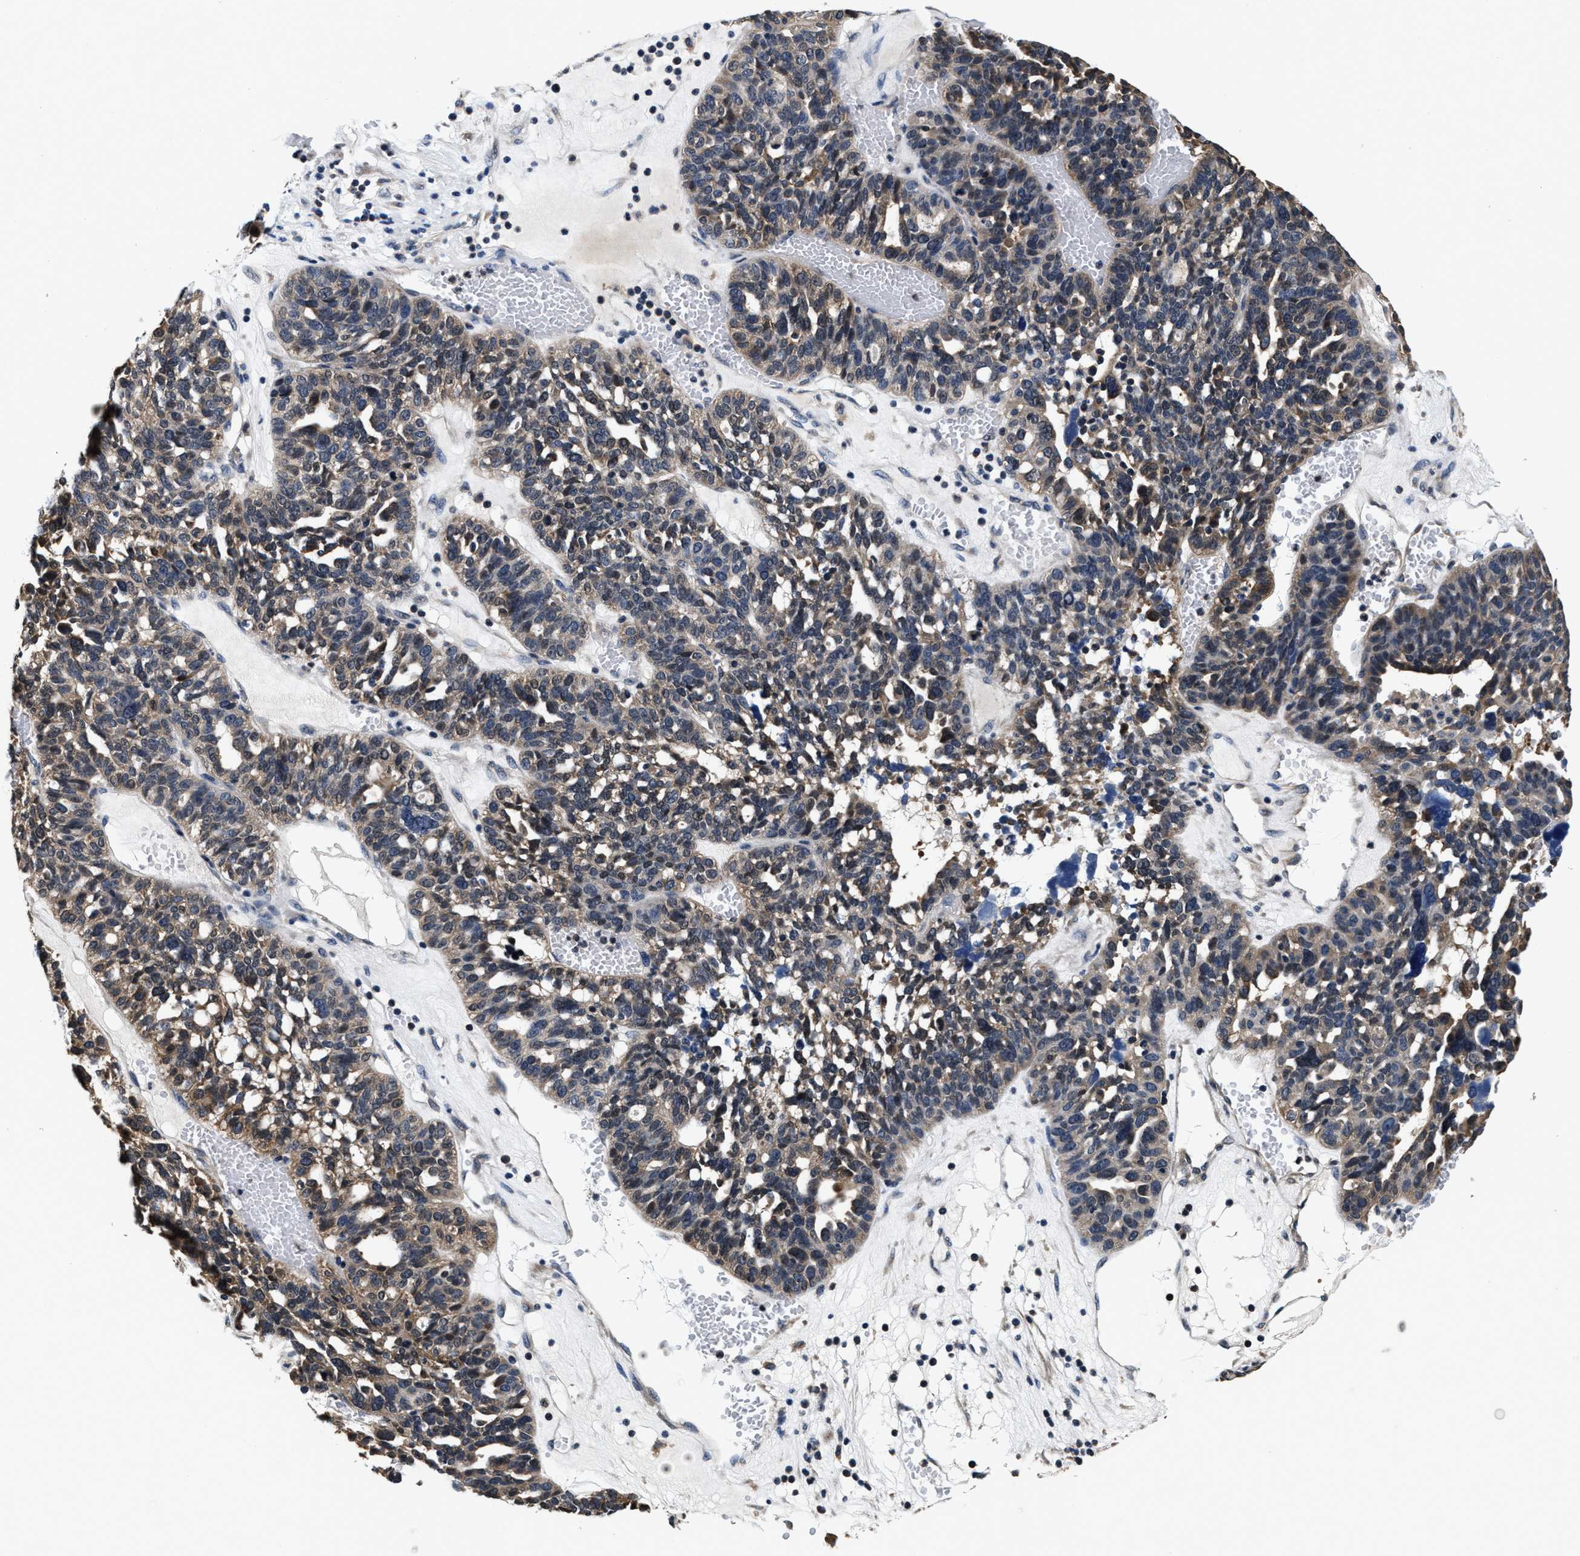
{"staining": {"intensity": "weak", "quantity": ">75%", "location": "cytoplasmic/membranous"}, "tissue": "ovarian cancer", "cell_type": "Tumor cells", "image_type": "cancer", "snomed": [{"axis": "morphology", "description": "Cystadenocarcinoma, serous, NOS"}, {"axis": "topography", "description": "Ovary"}], "caption": "This histopathology image displays ovarian cancer stained with immunohistochemistry to label a protein in brown. The cytoplasmic/membranous of tumor cells show weak positivity for the protein. Nuclei are counter-stained blue.", "gene": "PHPT1", "patient": {"sex": "female", "age": 59}}